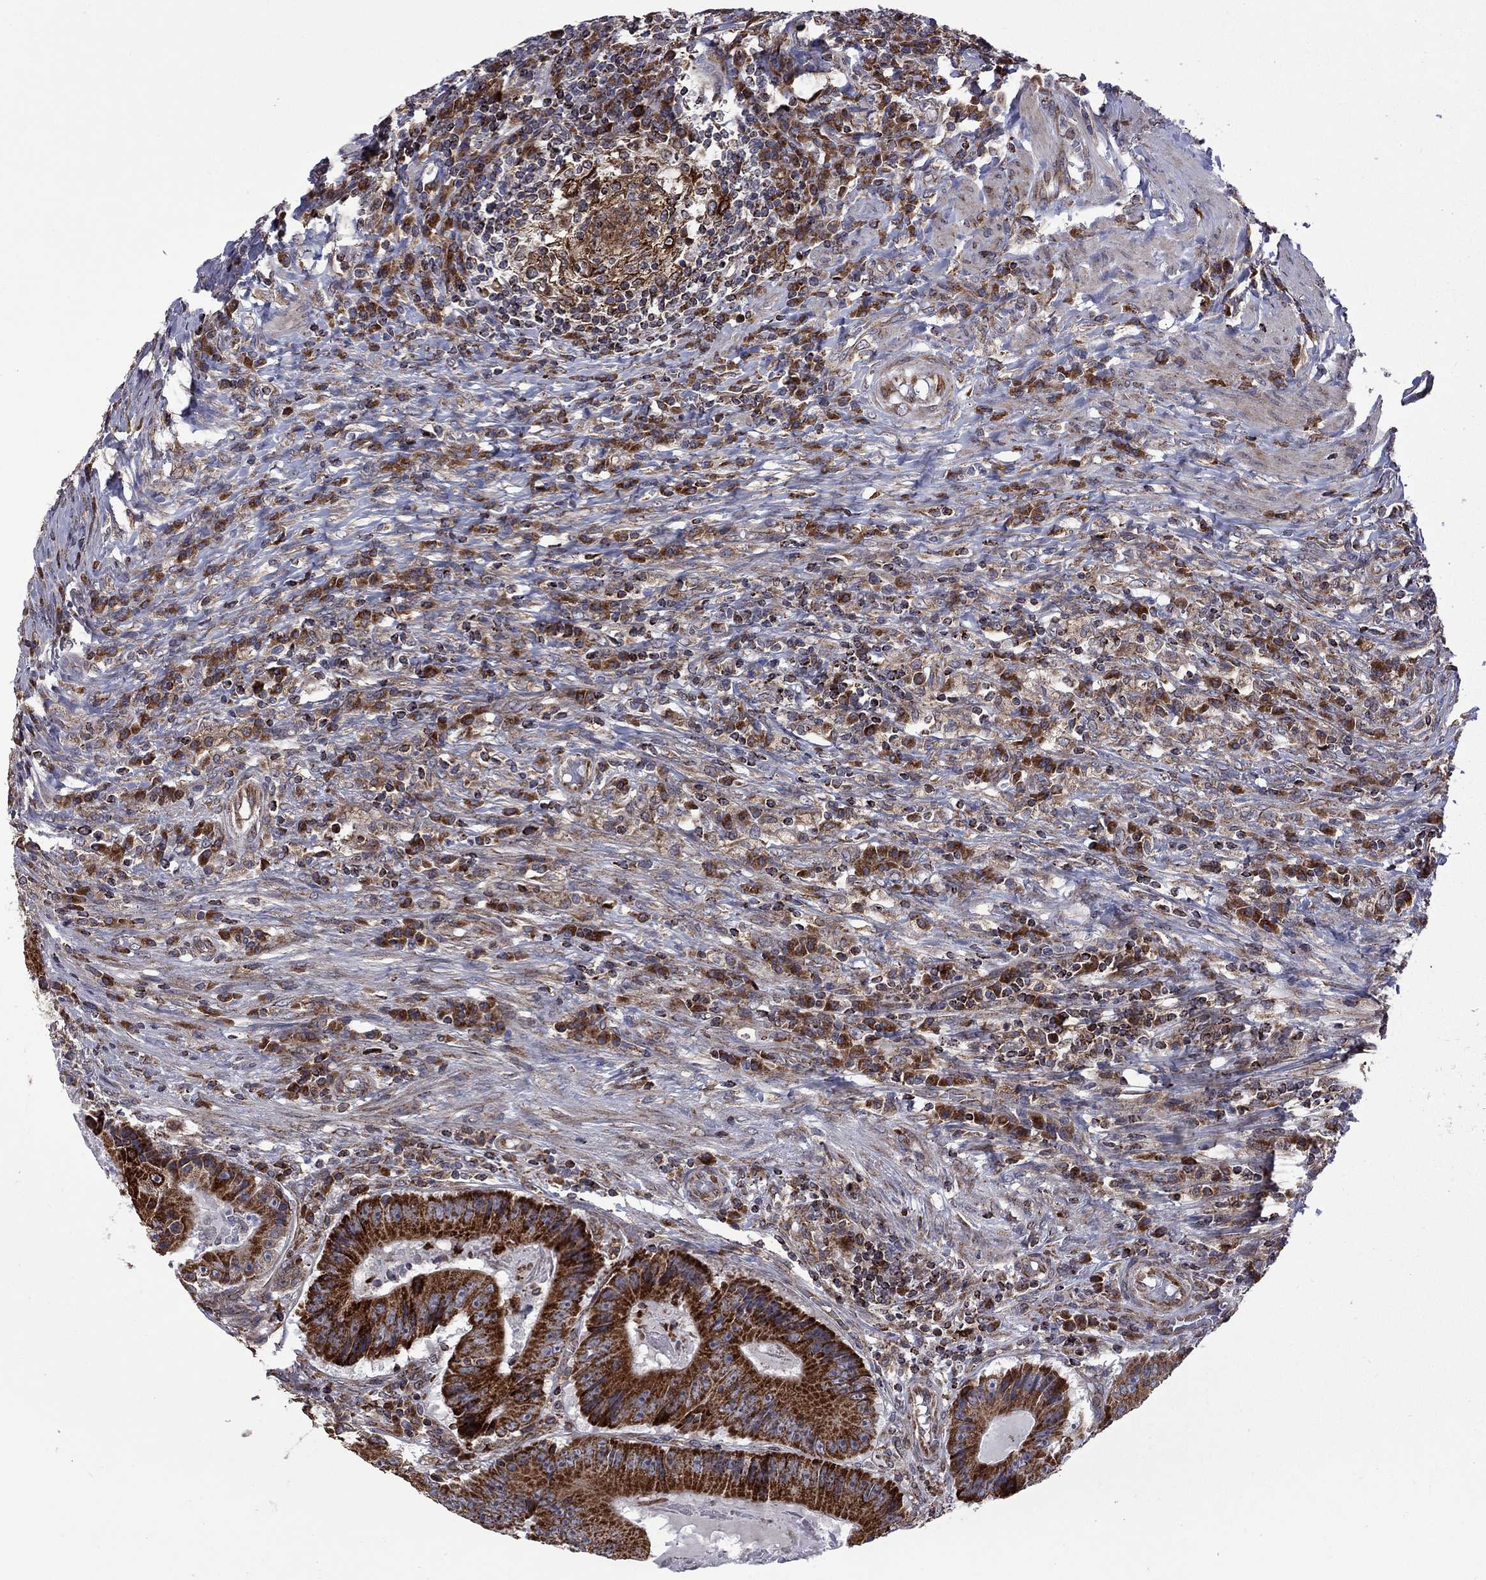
{"staining": {"intensity": "strong", "quantity": ">75%", "location": "cytoplasmic/membranous"}, "tissue": "colorectal cancer", "cell_type": "Tumor cells", "image_type": "cancer", "snomed": [{"axis": "morphology", "description": "Adenocarcinoma, NOS"}, {"axis": "topography", "description": "Colon"}], "caption": "The immunohistochemical stain shows strong cytoplasmic/membranous staining in tumor cells of colorectal adenocarcinoma tissue. The protein is shown in brown color, while the nuclei are stained blue.", "gene": "CLPTM1", "patient": {"sex": "female", "age": 86}}